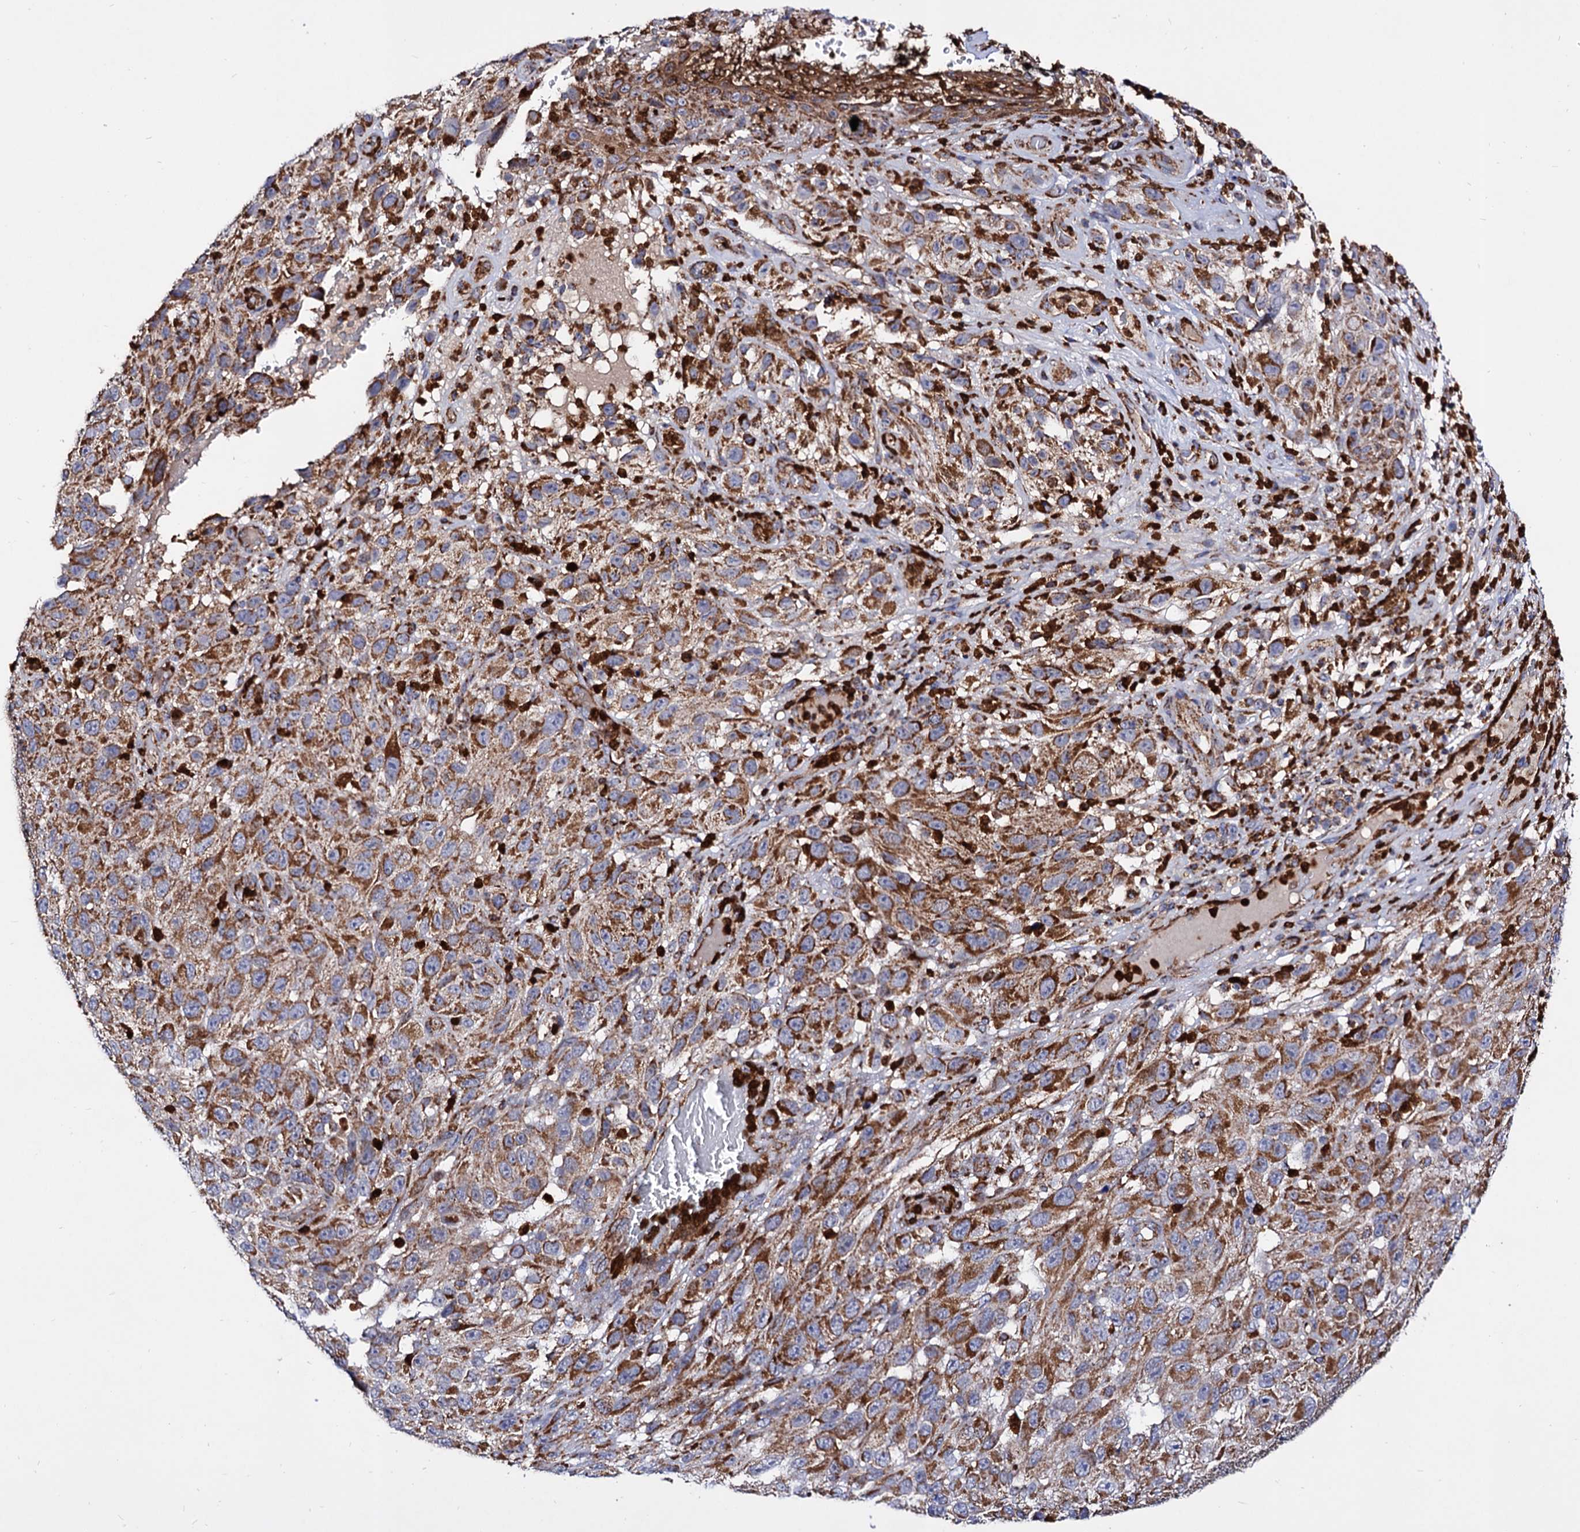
{"staining": {"intensity": "moderate", "quantity": ">75%", "location": "cytoplasmic/membranous"}, "tissue": "melanoma", "cell_type": "Tumor cells", "image_type": "cancer", "snomed": [{"axis": "morphology", "description": "Malignant melanoma, NOS"}, {"axis": "topography", "description": "Skin"}], "caption": "Immunohistochemical staining of melanoma shows medium levels of moderate cytoplasmic/membranous staining in about >75% of tumor cells.", "gene": "ACAD9", "patient": {"sex": "female", "age": 96}}